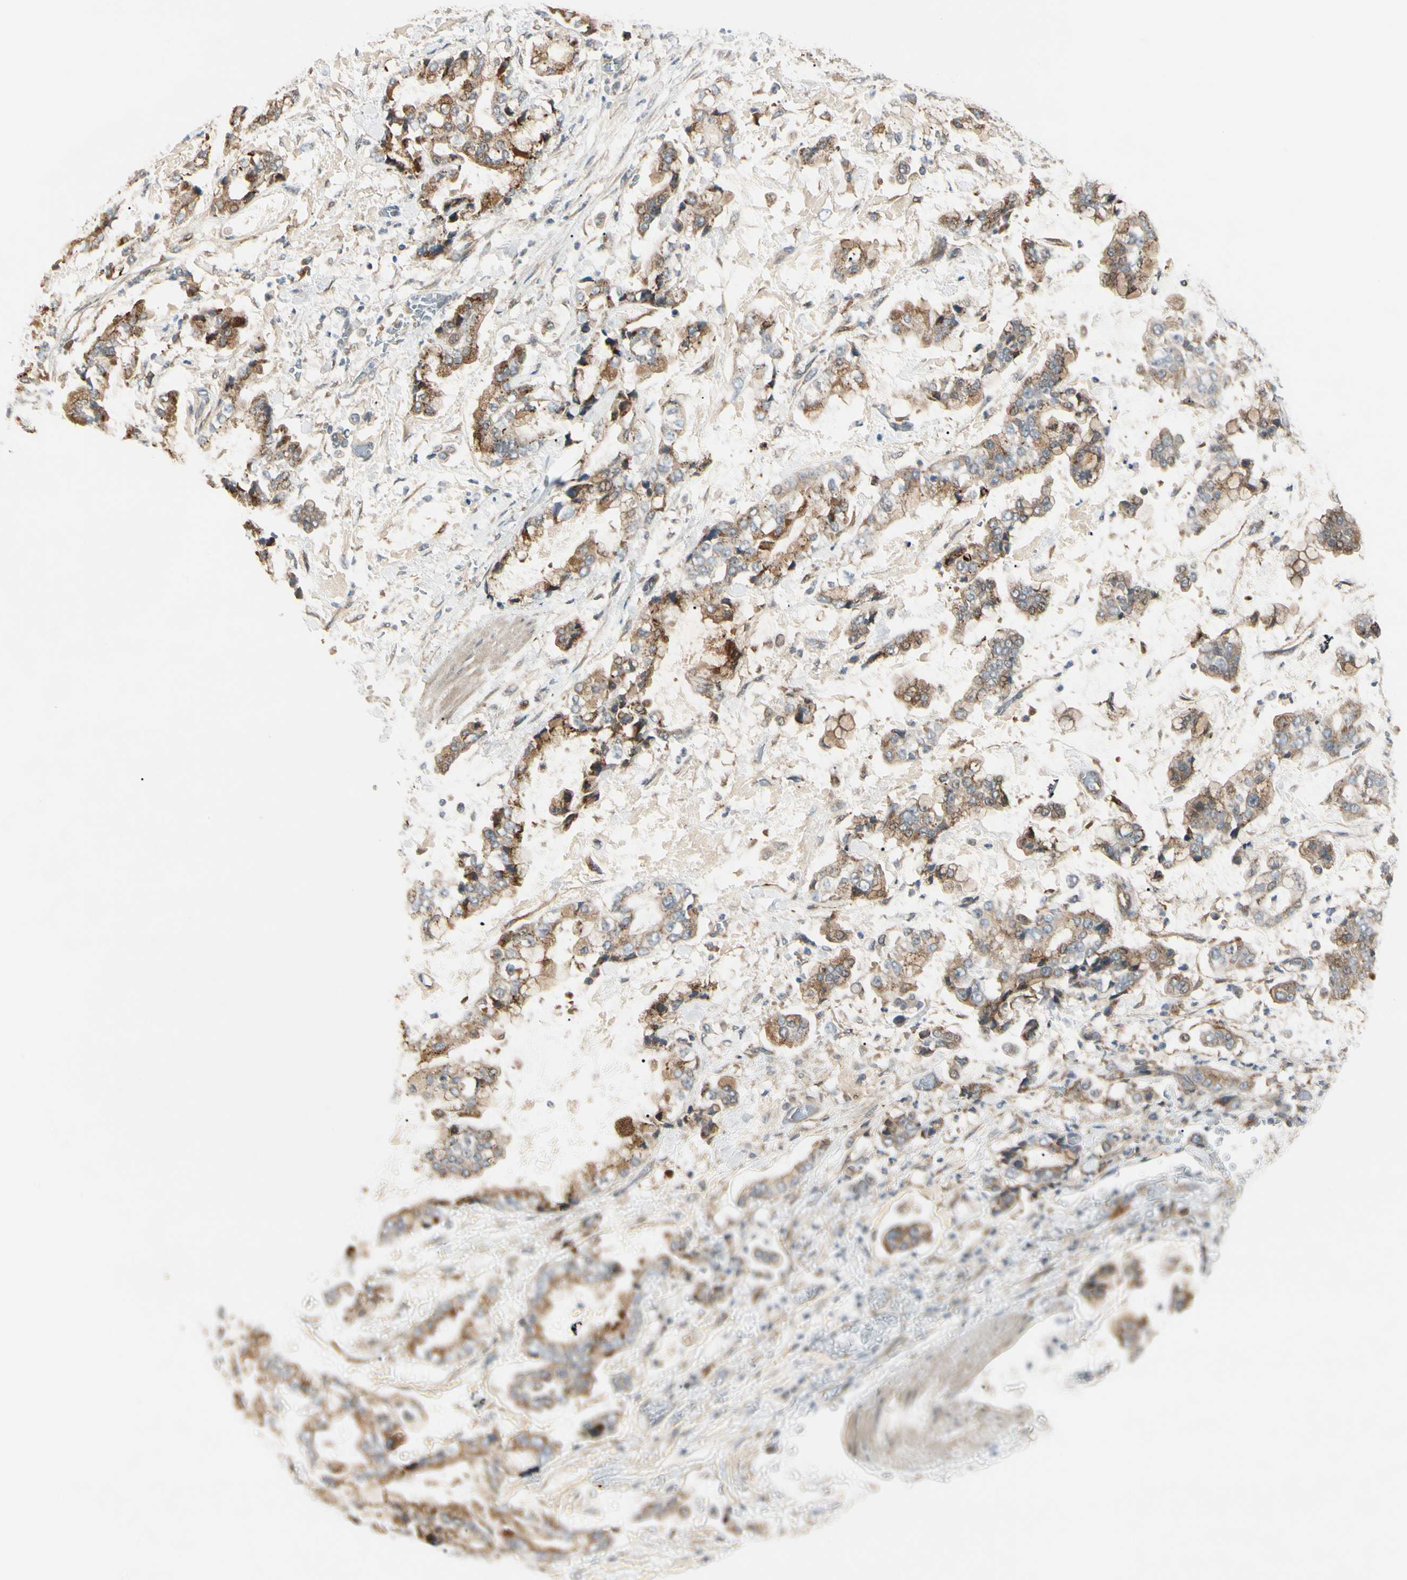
{"staining": {"intensity": "moderate", "quantity": ">75%", "location": "cytoplasmic/membranous"}, "tissue": "stomach cancer", "cell_type": "Tumor cells", "image_type": "cancer", "snomed": [{"axis": "morphology", "description": "Normal tissue, NOS"}, {"axis": "morphology", "description": "Adenocarcinoma, NOS"}, {"axis": "topography", "description": "Stomach, upper"}, {"axis": "topography", "description": "Stomach"}], "caption": "High-power microscopy captured an IHC image of stomach cancer, revealing moderate cytoplasmic/membranous positivity in about >75% of tumor cells.", "gene": "F2R", "patient": {"sex": "male", "age": 76}}